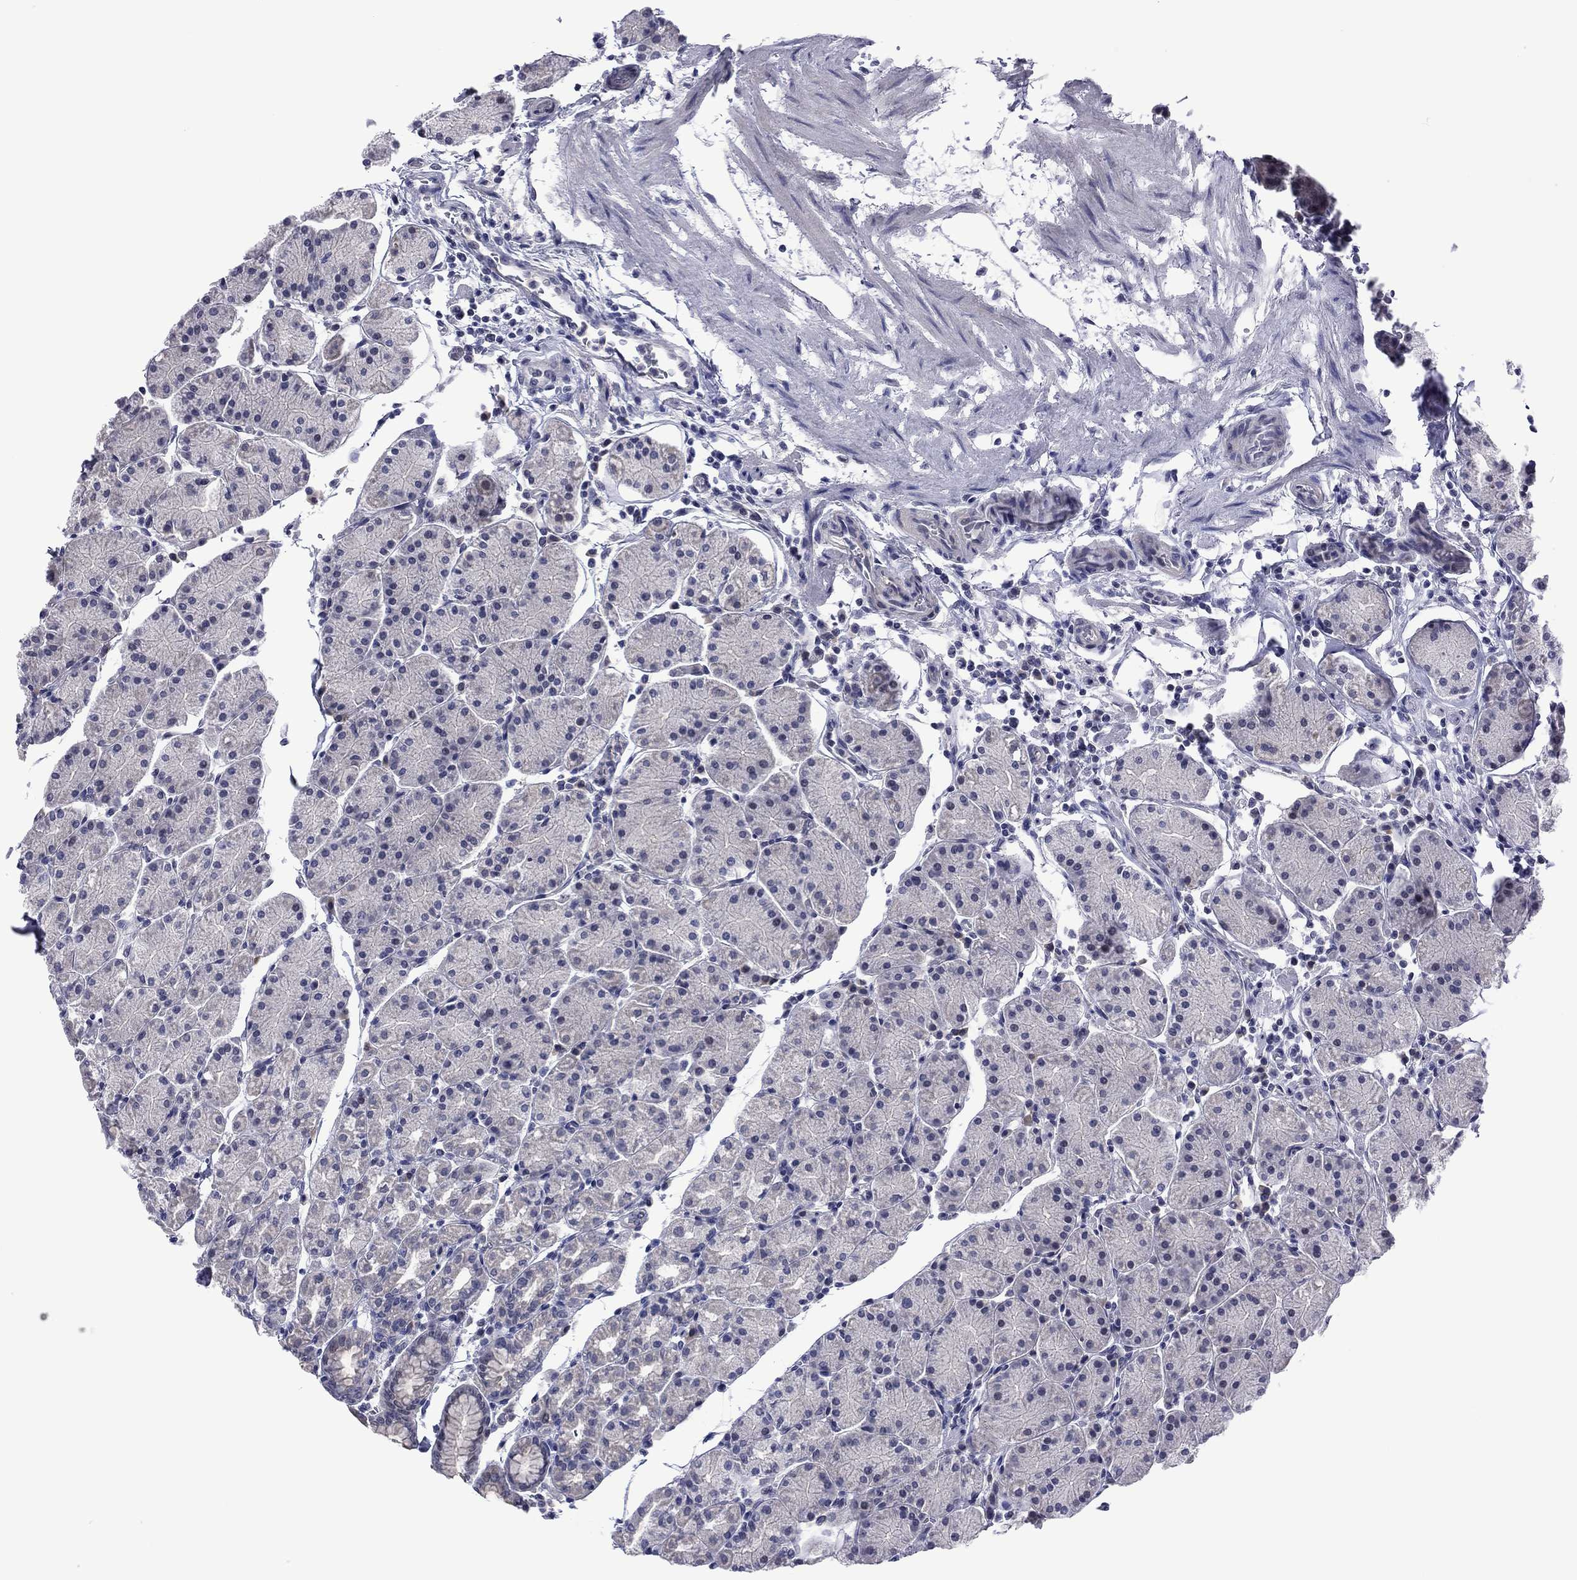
{"staining": {"intensity": "negative", "quantity": "none", "location": "none"}, "tissue": "stomach", "cell_type": "Glandular cells", "image_type": "normal", "snomed": [{"axis": "morphology", "description": "Normal tissue, NOS"}, {"axis": "topography", "description": "Stomach"}], "caption": "This is an immunohistochemistry (IHC) histopathology image of benign human stomach. There is no positivity in glandular cells.", "gene": "POU5F2", "patient": {"sex": "male", "age": 54}}